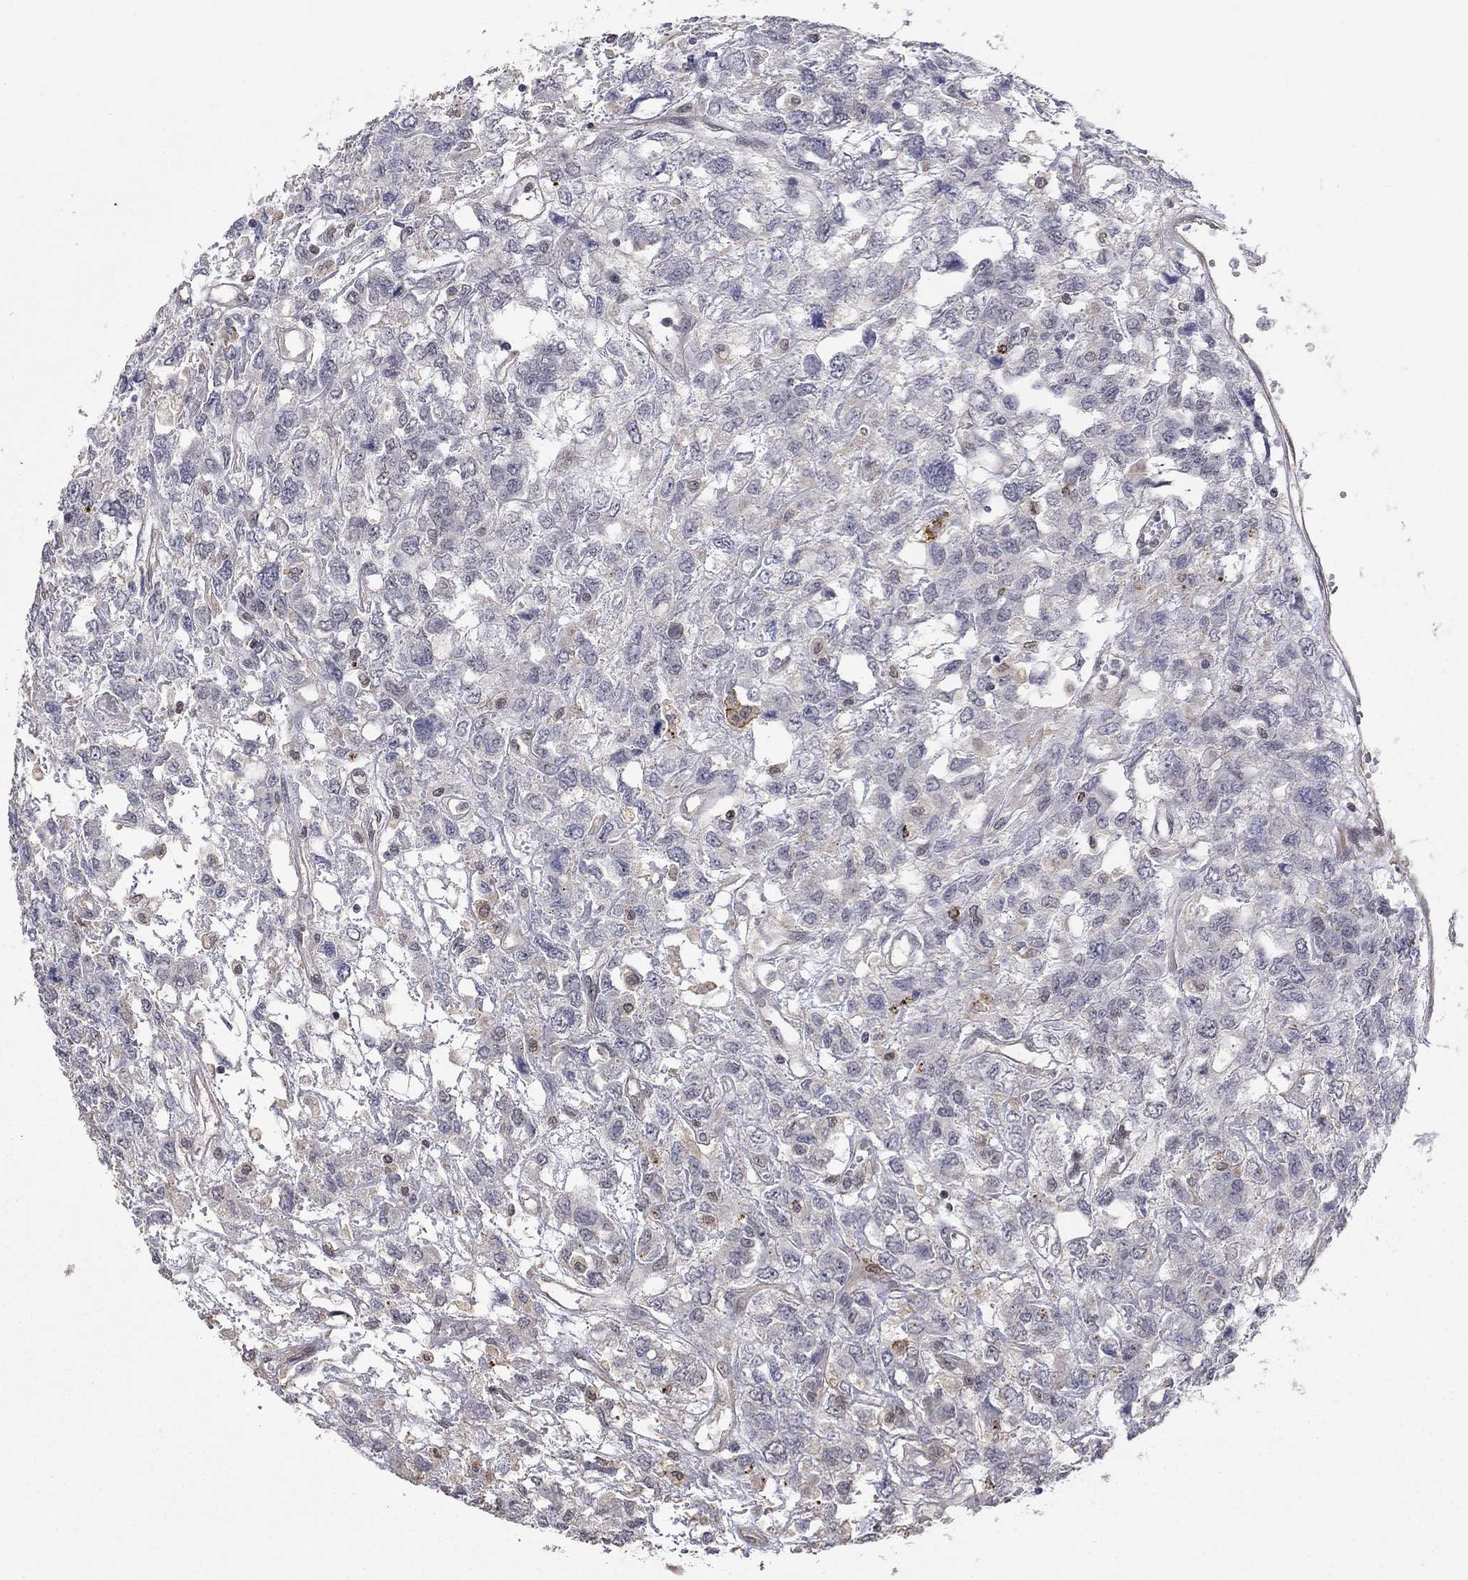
{"staining": {"intensity": "negative", "quantity": "none", "location": "none"}, "tissue": "testis cancer", "cell_type": "Tumor cells", "image_type": "cancer", "snomed": [{"axis": "morphology", "description": "Seminoma, NOS"}, {"axis": "topography", "description": "Testis"}], "caption": "This is a histopathology image of immunohistochemistry (IHC) staining of testis cancer, which shows no staining in tumor cells.", "gene": "GRIA3", "patient": {"sex": "male", "age": 52}}